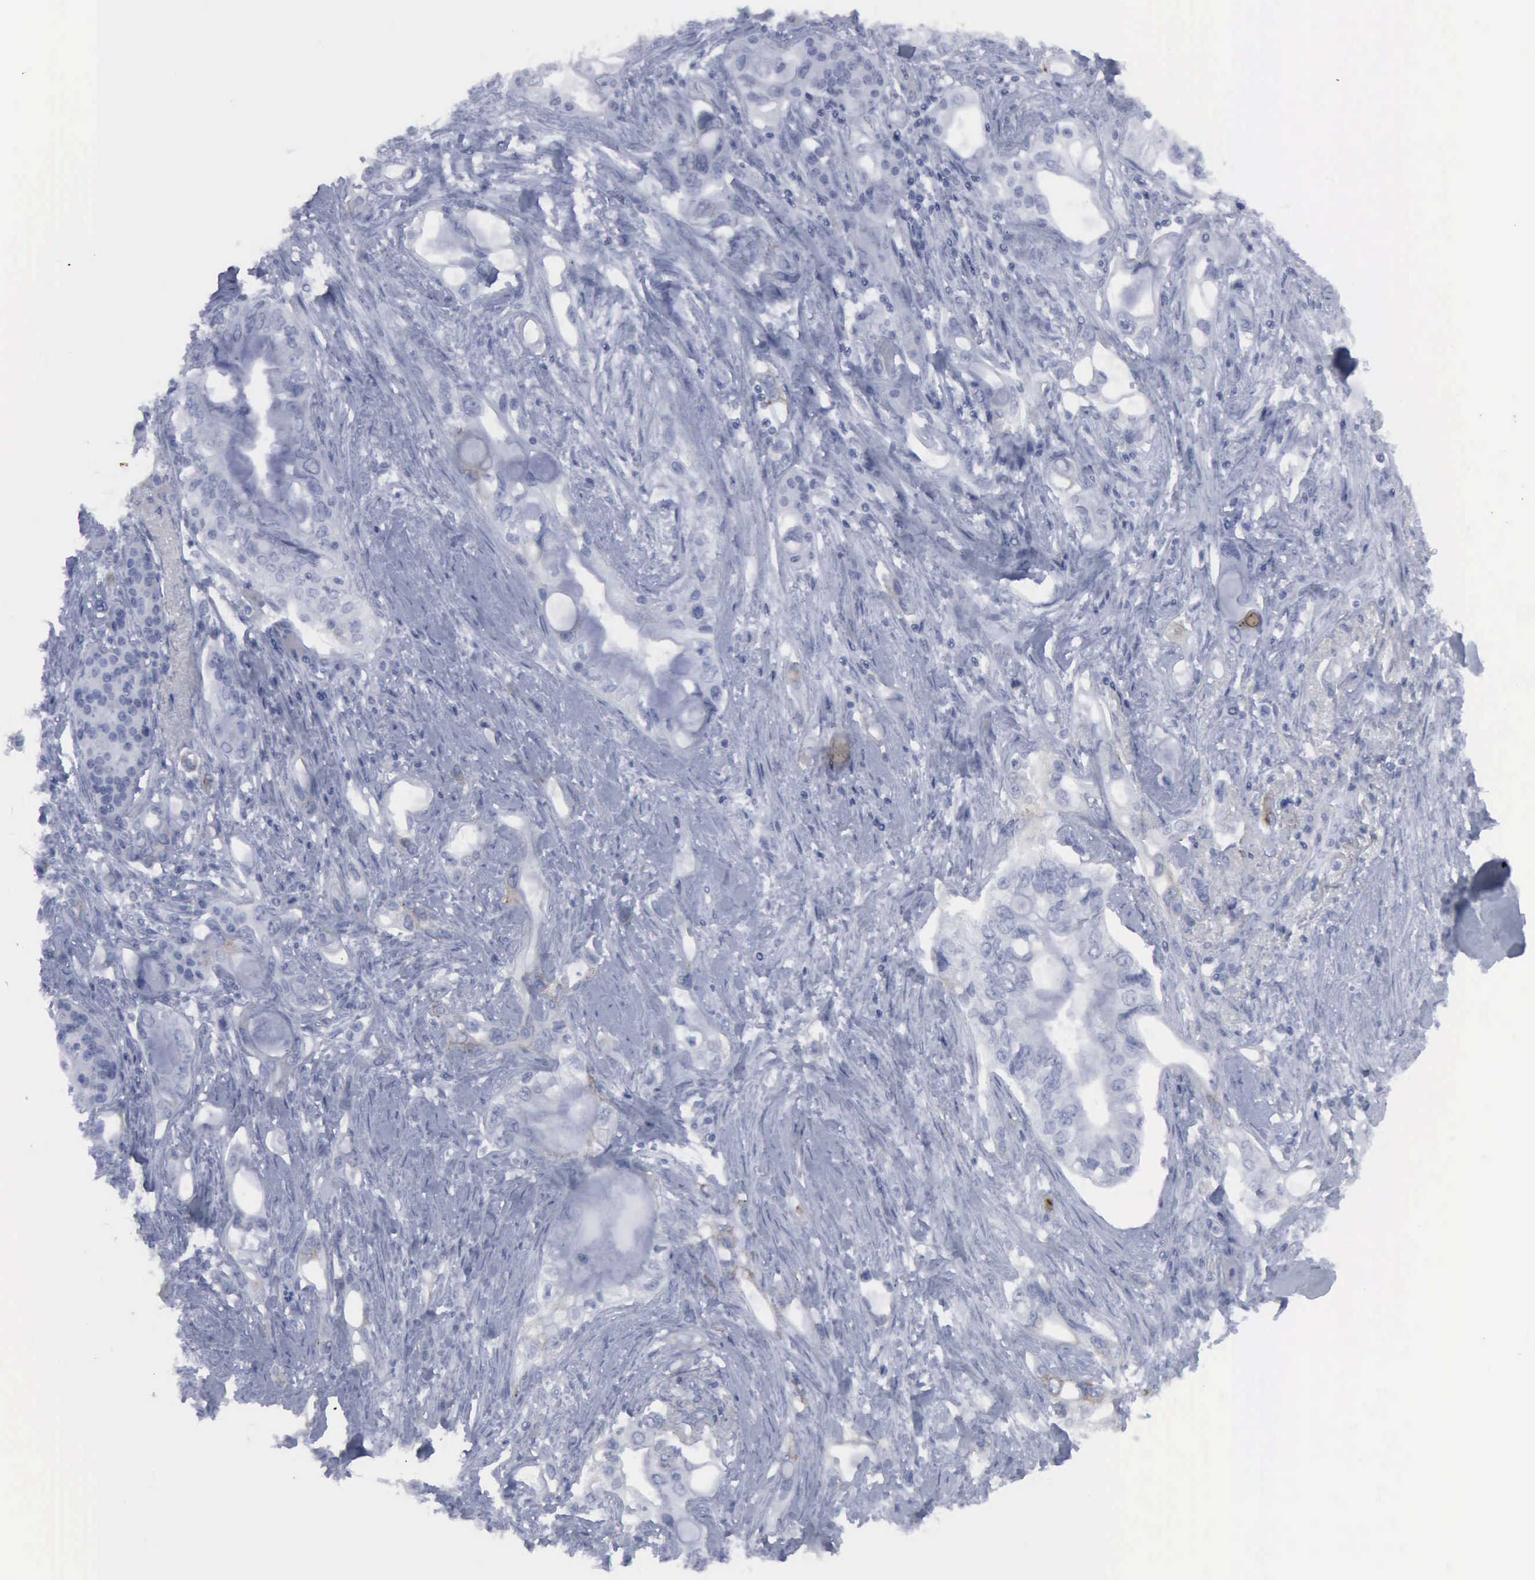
{"staining": {"intensity": "negative", "quantity": "none", "location": "none"}, "tissue": "pancreatic cancer", "cell_type": "Tumor cells", "image_type": "cancer", "snomed": [{"axis": "morphology", "description": "Adenocarcinoma, NOS"}, {"axis": "topography", "description": "Pancreas"}], "caption": "High magnification brightfield microscopy of pancreatic cancer stained with DAB (brown) and counterstained with hematoxylin (blue): tumor cells show no significant expression.", "gene": "VCAM1", "patient": {"sex": "female", "age": 70}}